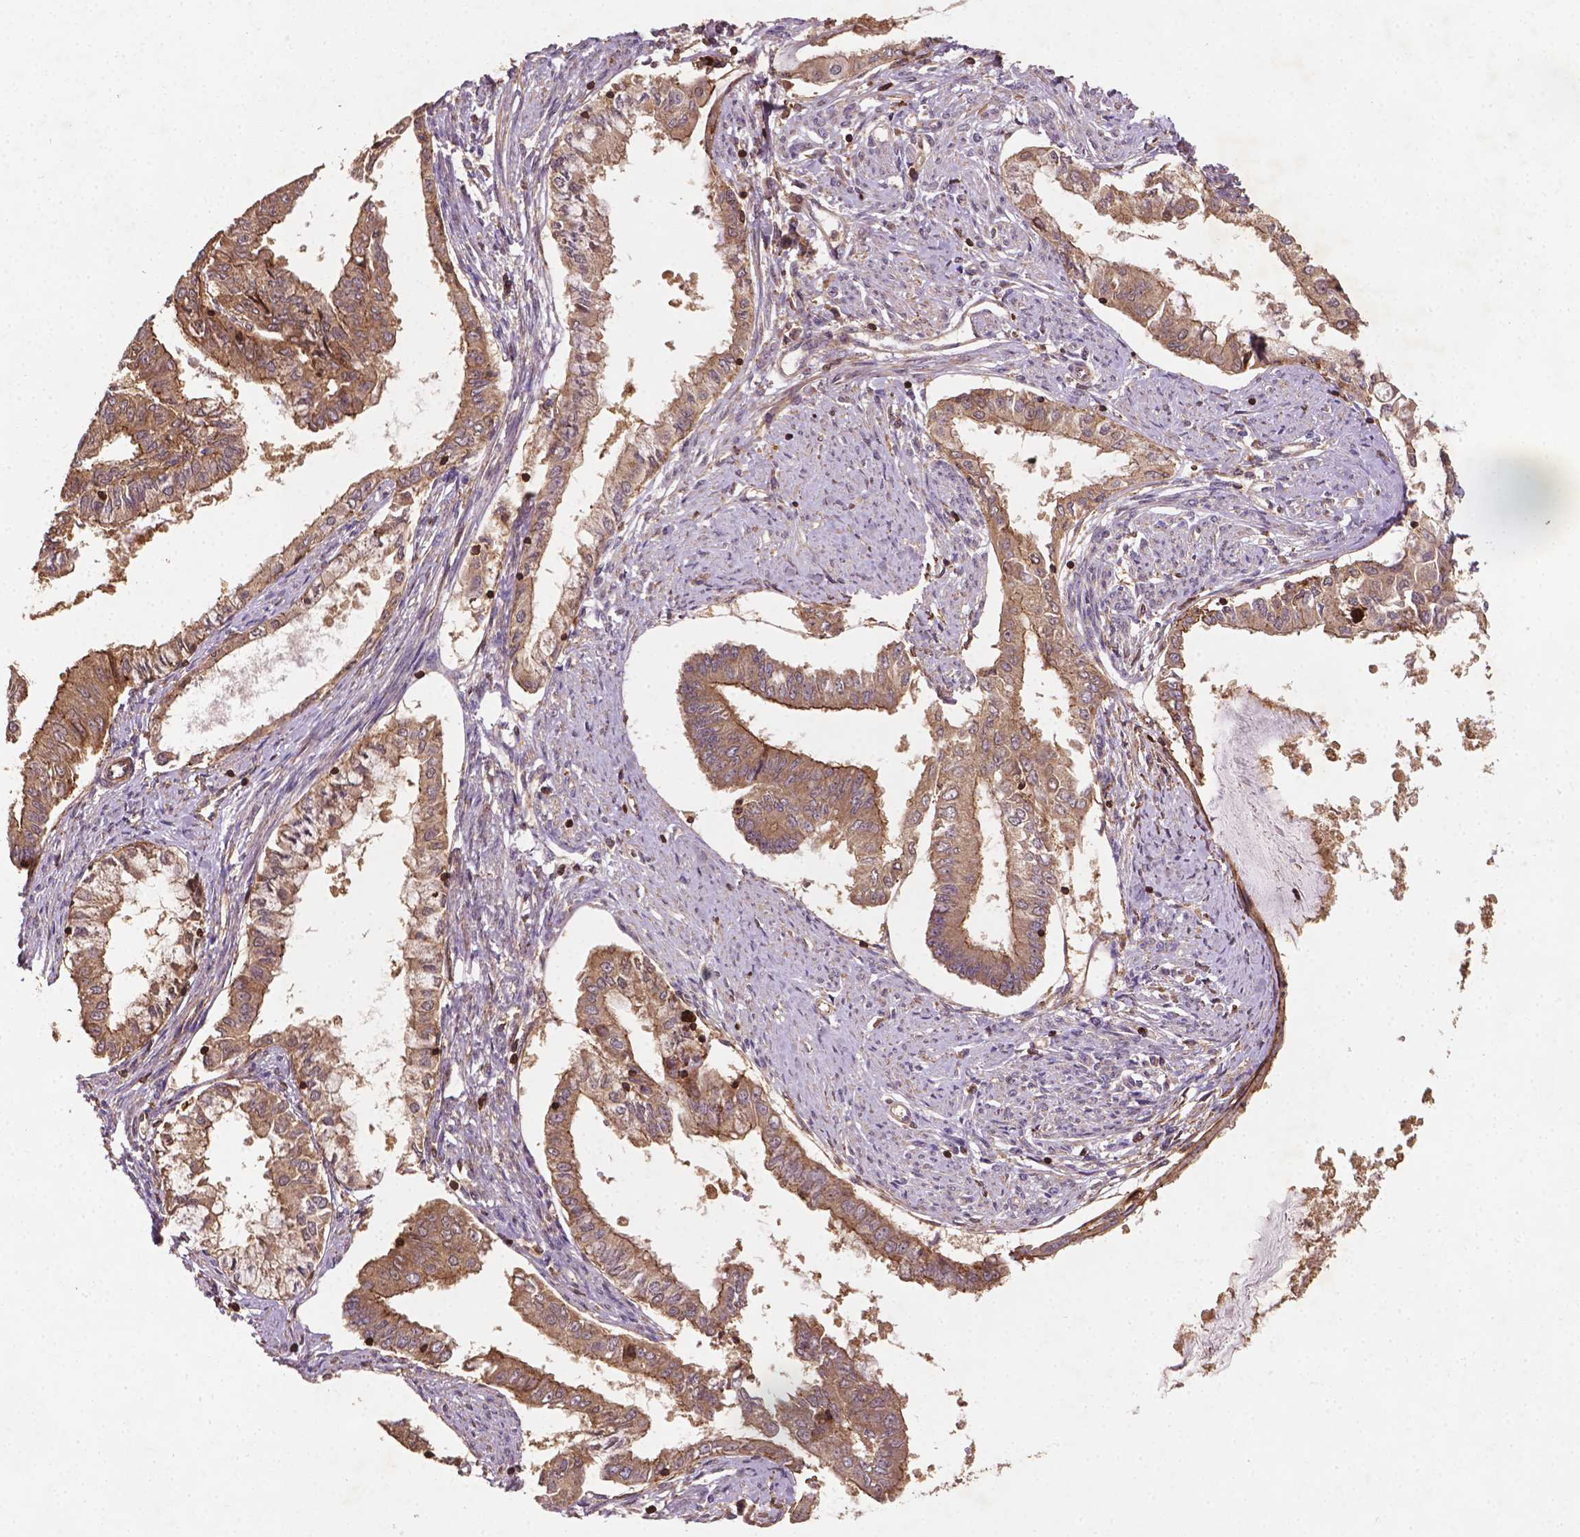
{"staining": {"intensity": "moderate", "quantity": ">75%", "location": "cytoplasmic/membranous"}, "tissue": "endometrial cancer", "cell_type": "Tumor cells", "image_type": "cancer", "snomed": [{"axis": "morphology", "description": "Adenocarcinoma, NOS"}, {"axis": "topography", "description": "Endometrium"}], "caption": "Immunohistochemistry photomicrograph of neoplastic tissue: human endometrial adenocarcinoma stained using immunohistochemistry (IHC) shows medium levels of moderate protein expression localized specifically in the cytoplasmic/membranous of tumor cells, appearing as a cytoplasmic/membranous brown color.", "gene": "ZMYND19", "patient": {"sex": "female", "age": 76}}